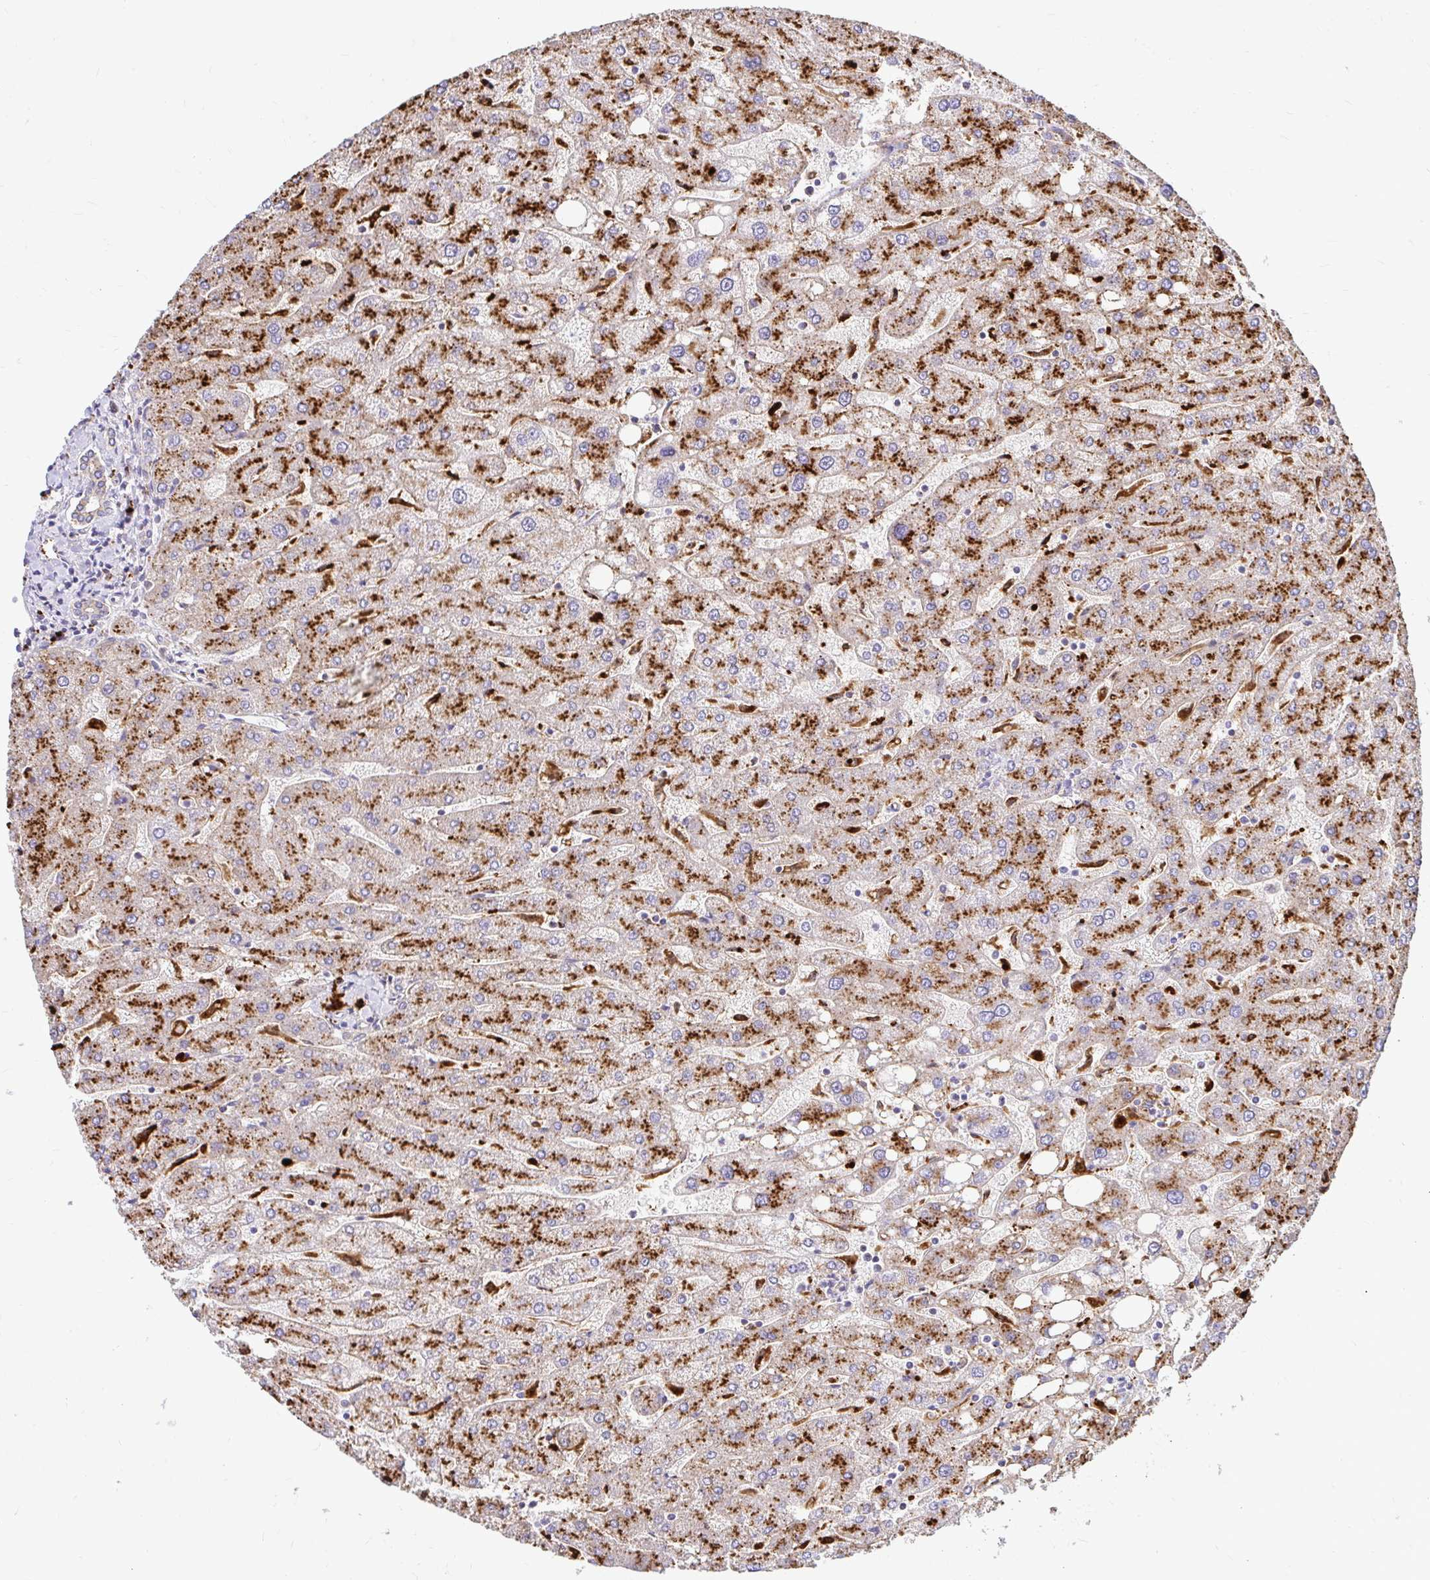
{"staining": {"intensity": "negative", "quantity": "none", "location": "none"}, "tissue": "liver", "cell_type": "Cholangiocytes", "image_type": "normal", "snomed": [{"axis": "morphology", "description": "Normal tissue, NOS"}, {"axis": "topography", "description": "Liver"}], "caption": "Unremarkable liver was stained to show a protein in brown. There is no significant expression in cholangiocytes.", "gene": "FUCA1", "patient": {"sex": "male", "age": 67}}